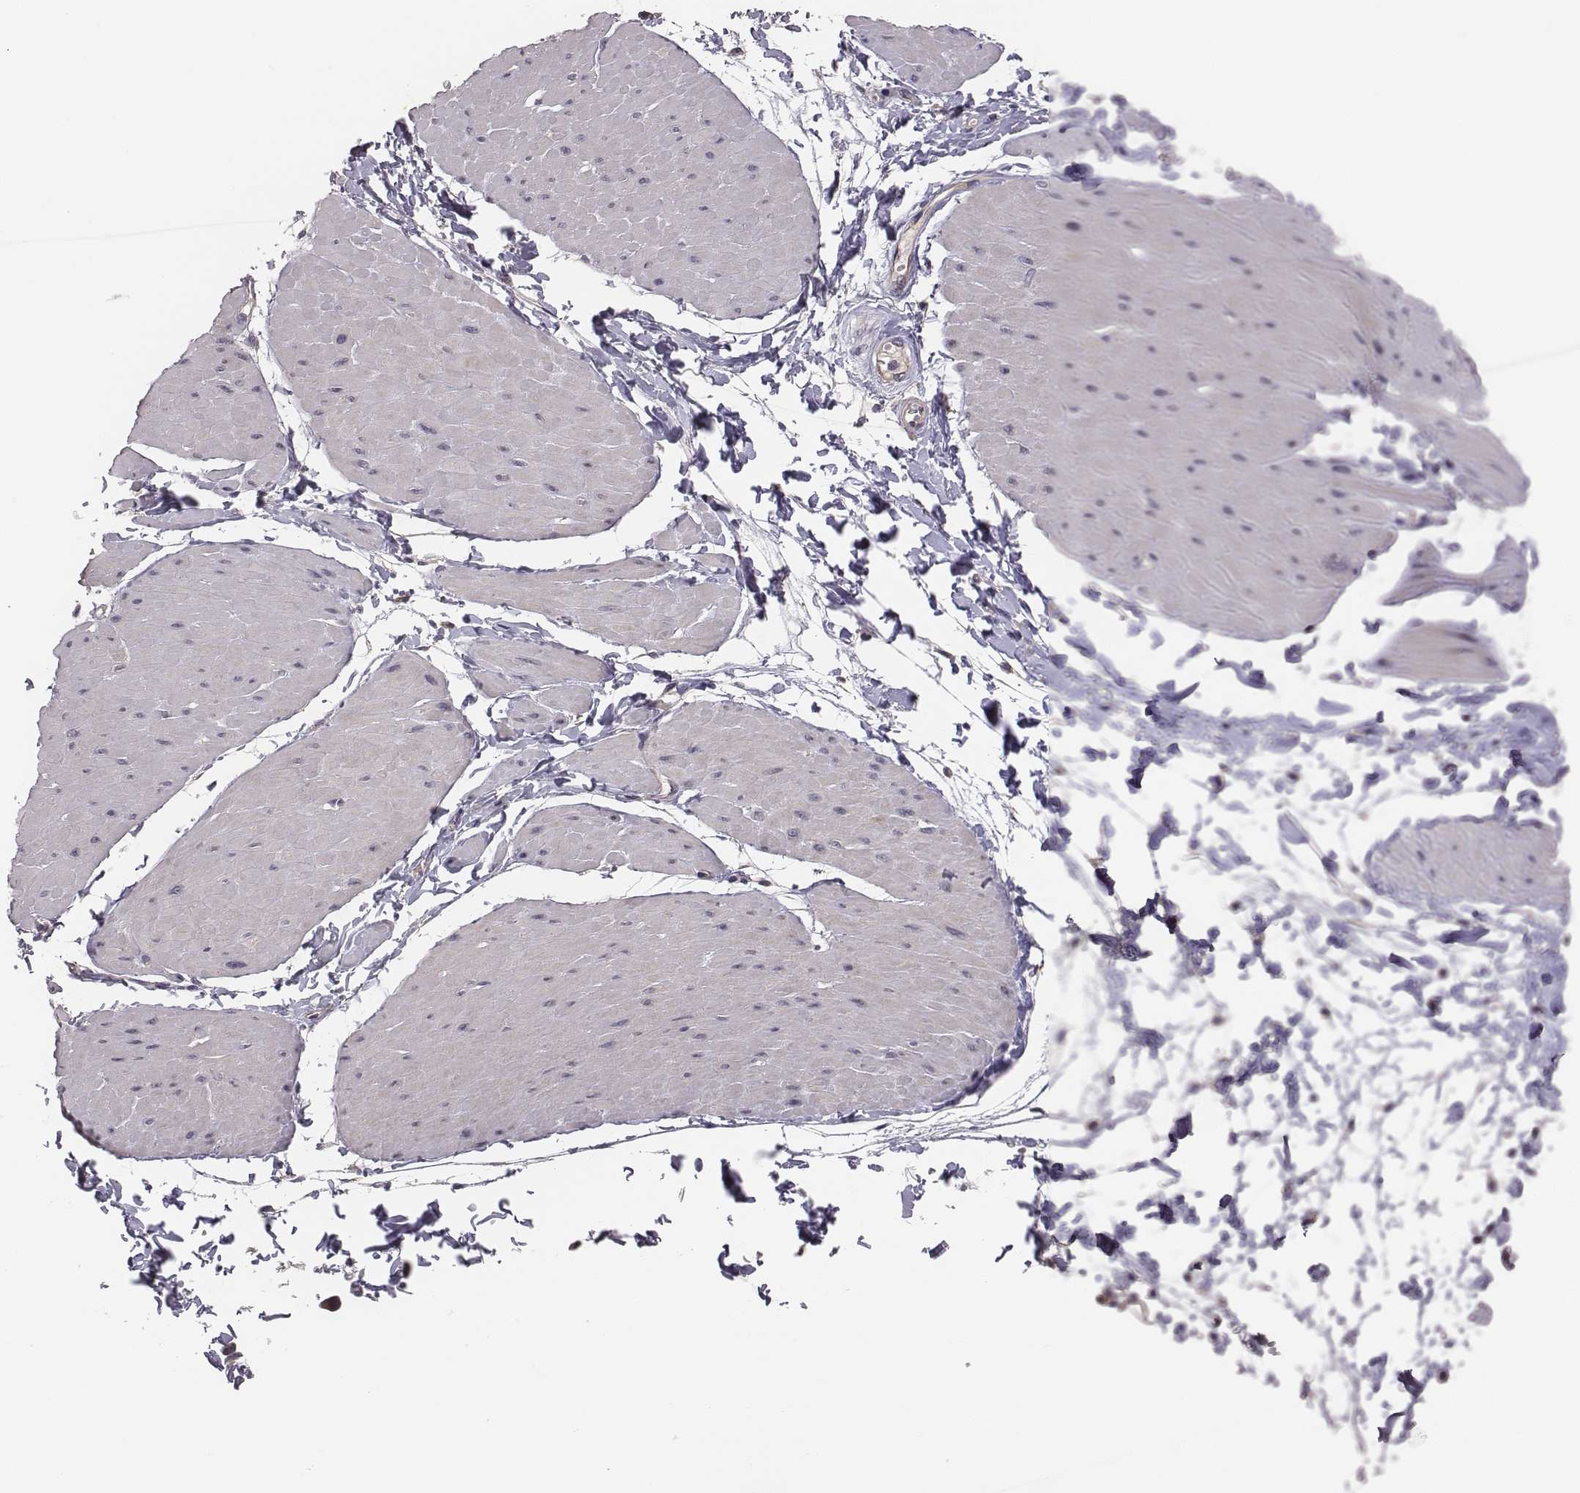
{"staining": {"intensity": "negative", "quantity": "none", "location": "none"}, "tissue": "adipose tissue", "cell_type": "Adipocytes", "image_type": "normal", "snomed": [{"axis": "morphology", "description": "Normal tissue, NOS"}, {"axis": "topography", "description": "Smooth muscle"}, {"axis": "topography", "description": "Peripheral nerve tissue"}], "caption": "Immunohistochemistry histopathology image of normal adipose tissue stained for a protein (brown), which demonstrates no positivity in adipocytes. Brightfield microscopy of immunohistochemistry (IHC) stained with DAB (brown) and hematoxylin (blue), captured at high magnification.", "gene": "SMURF2", "patient": {"sex": "male", "age": 58}}